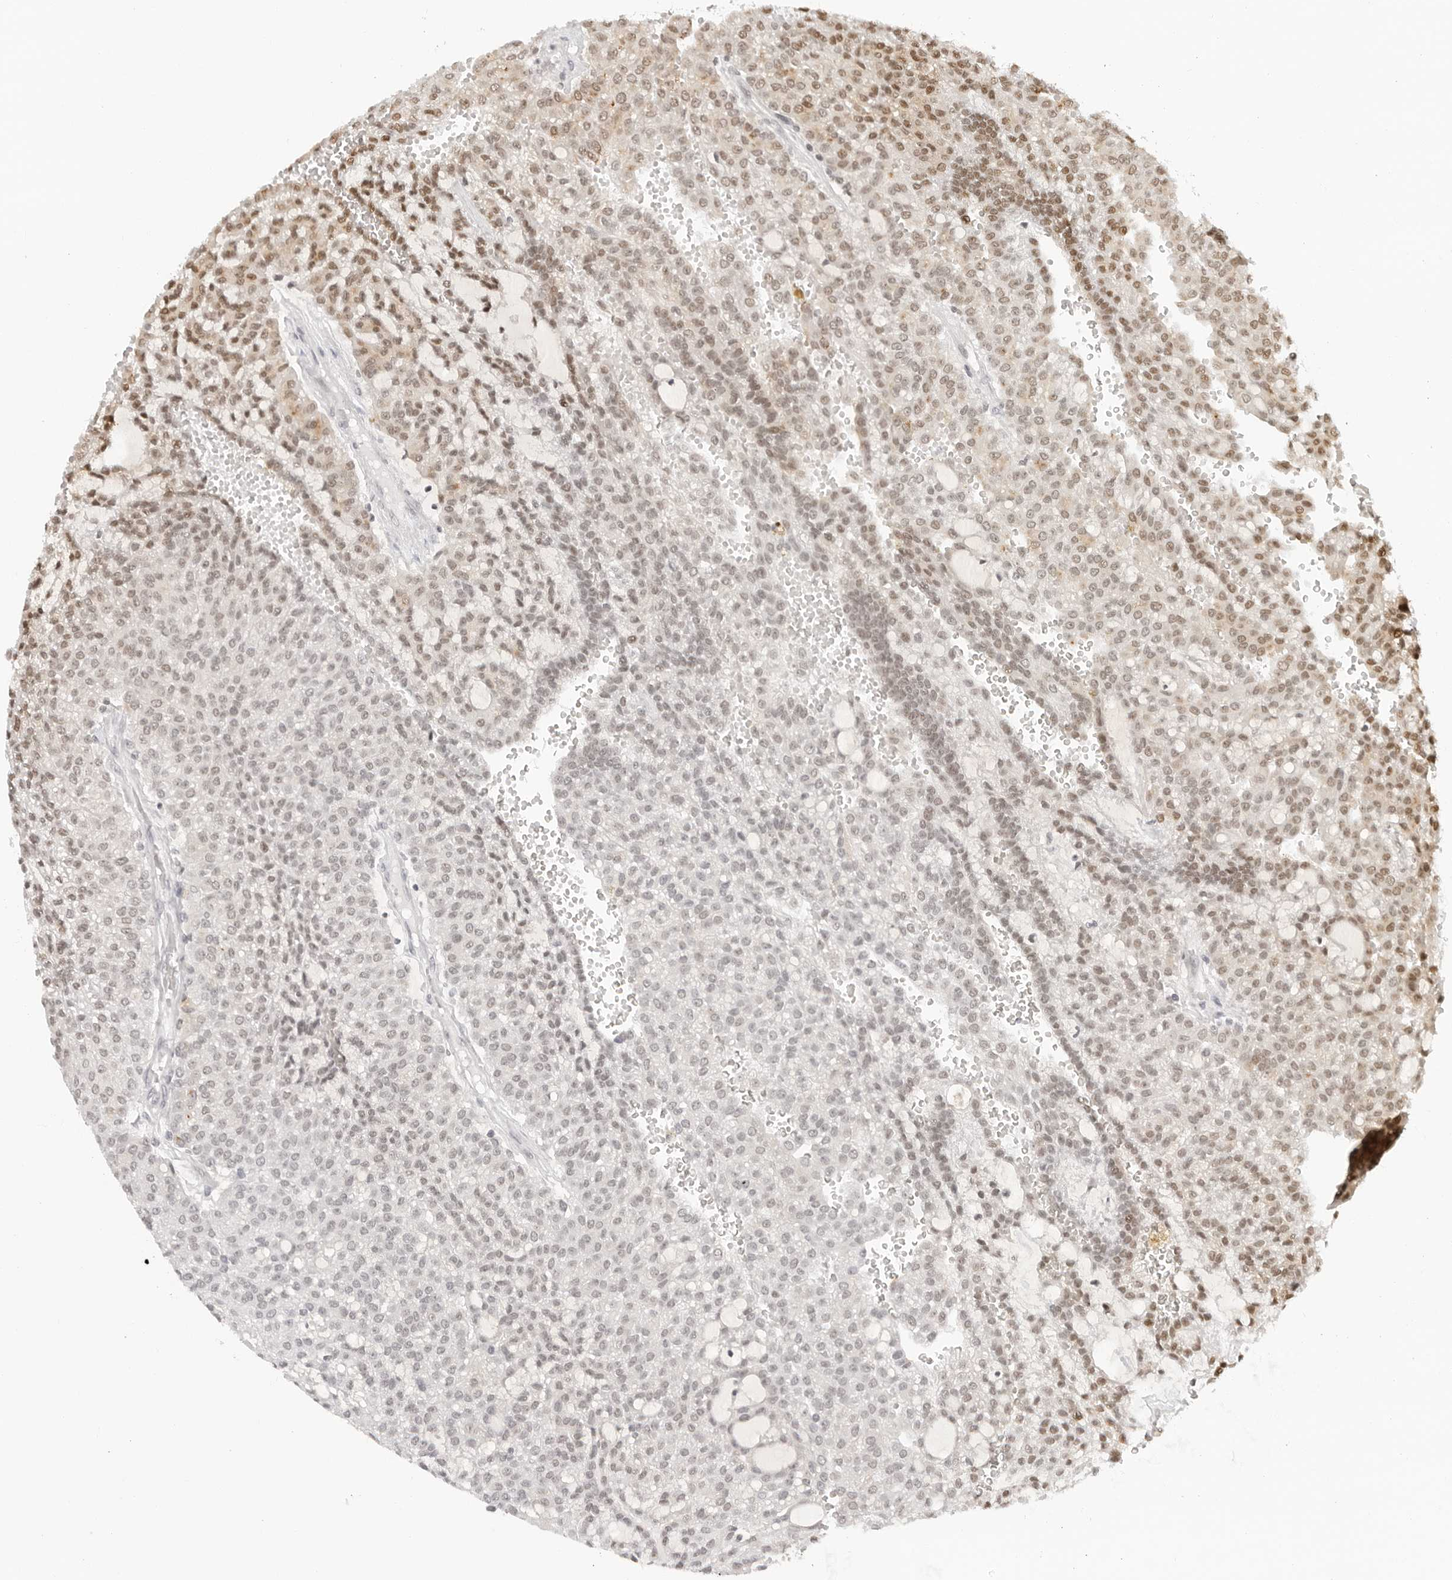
{"staining": {"intensity": "moderate", "quantity": "25%-75%", "location": "nuclear"}, "tissue": "renal cancer", "cell_type": "Tumor cells", "image_type": "cancer", "snomed": [{"axis": "morphology", "description": "Adenocarcinoma, NOS"}, {"axis": "topography", "description": "Kidney"}], "caption": "A brown stain shows moderate nuclear positivity of a protein in renal adenocarcinoma tumor cells. Immunohistochemistry stains the protein in brown and the nuclei are stained blue.", "gene": "MSH6", "patient": {"sex": "male", "age": 63}}